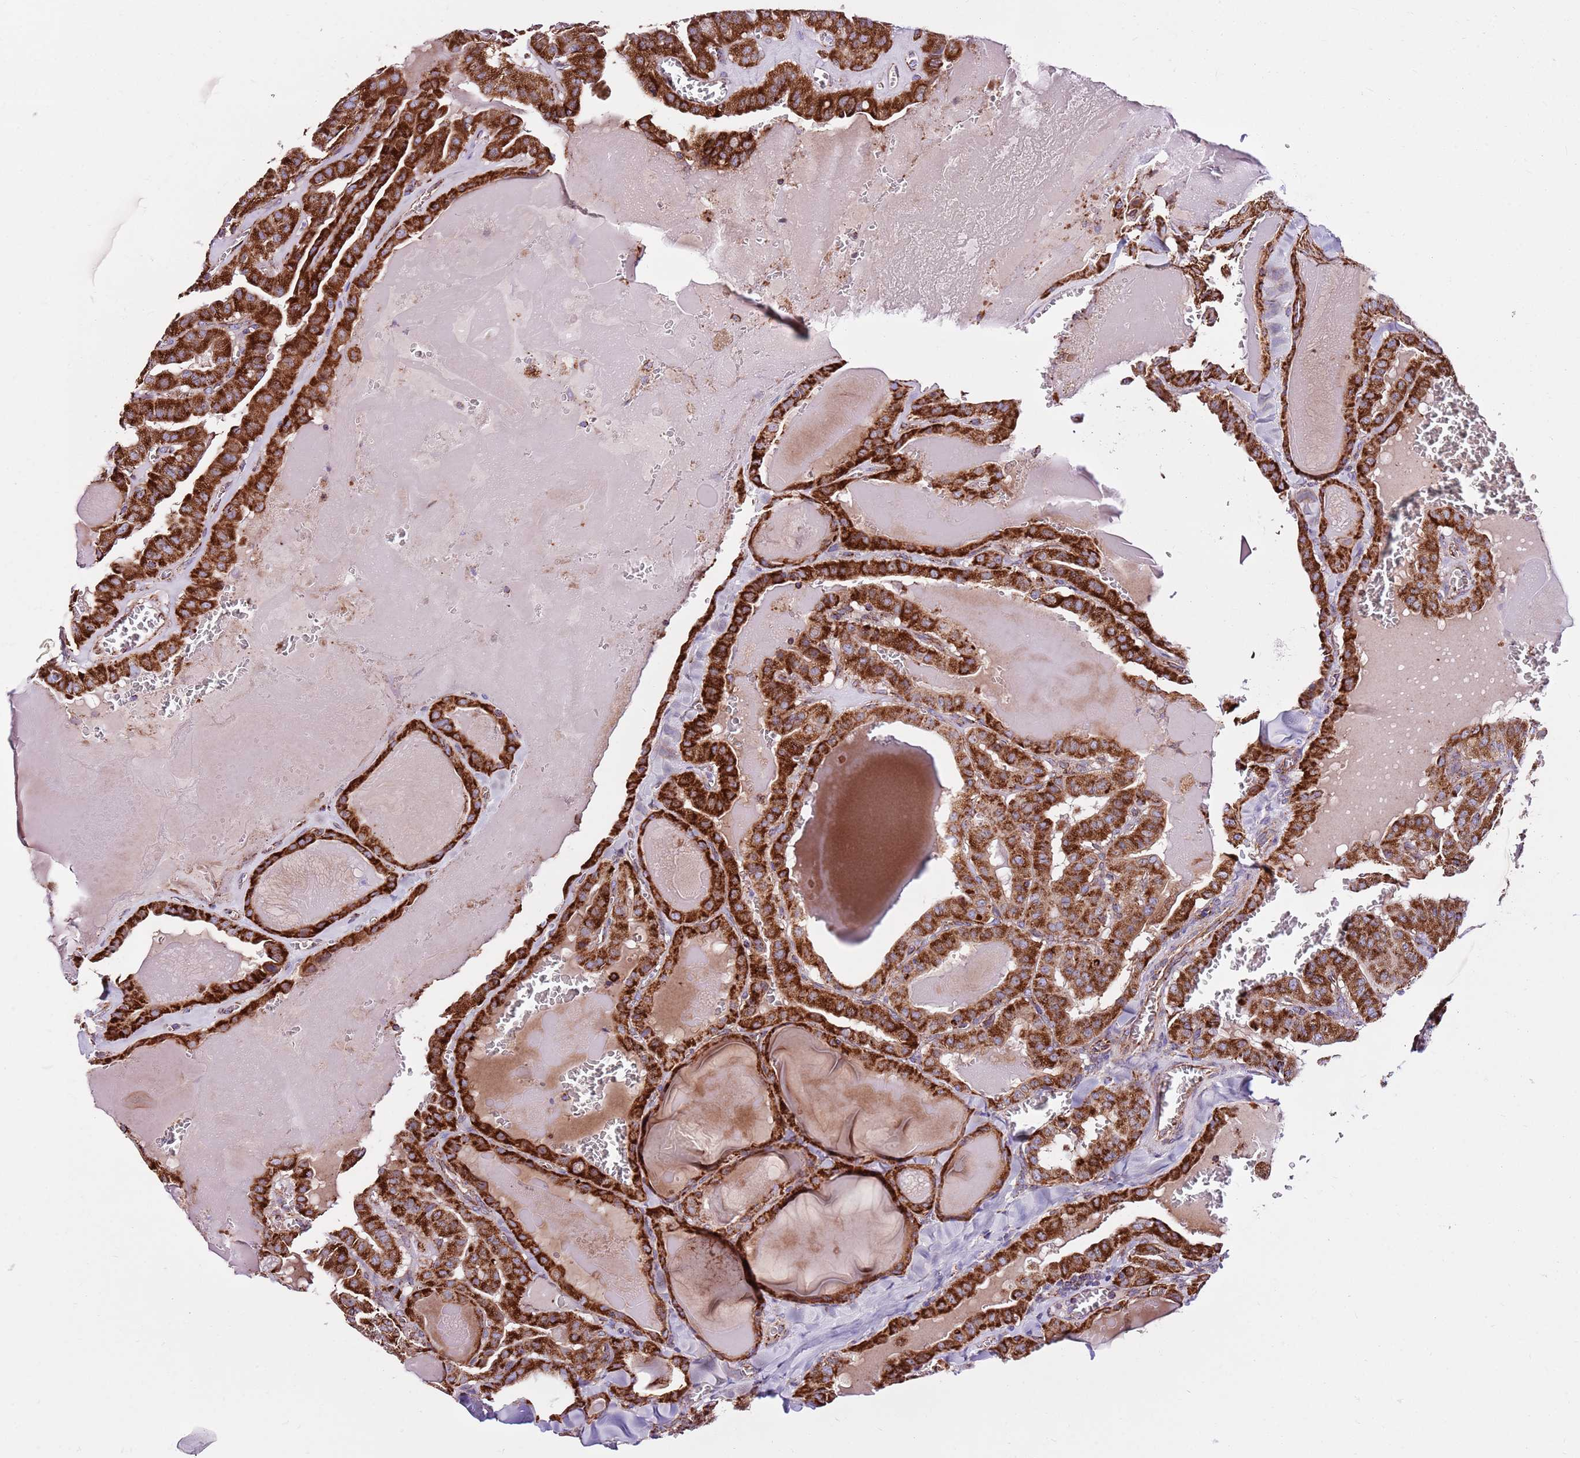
{"staining": {"intensity": "strong", "quantity": ">75%", "location": "cytoplasmic/membranous"}, "tissue": "thyroid cancer", "cell_type": "Tumor cells", "image_type": "cancer", "snomed": [{"axis": "morphology", "description": "Papillary adenocarcinoma, NOS"}, {"axis": "topography", "description": "Thyroid gland"}], "caption": "IHC micrograph of neoplastic tissue: thyroid cancer stained using immunohistochemistry (IHC) shows high levels of strong protein expression localized specifically in the cytoplasmic/membranous of tumor cells, appearing as a cytoplasmic/membranous brown color.", "gene": "HECTD4", "patient": {"sex": "male", "age": 52}}